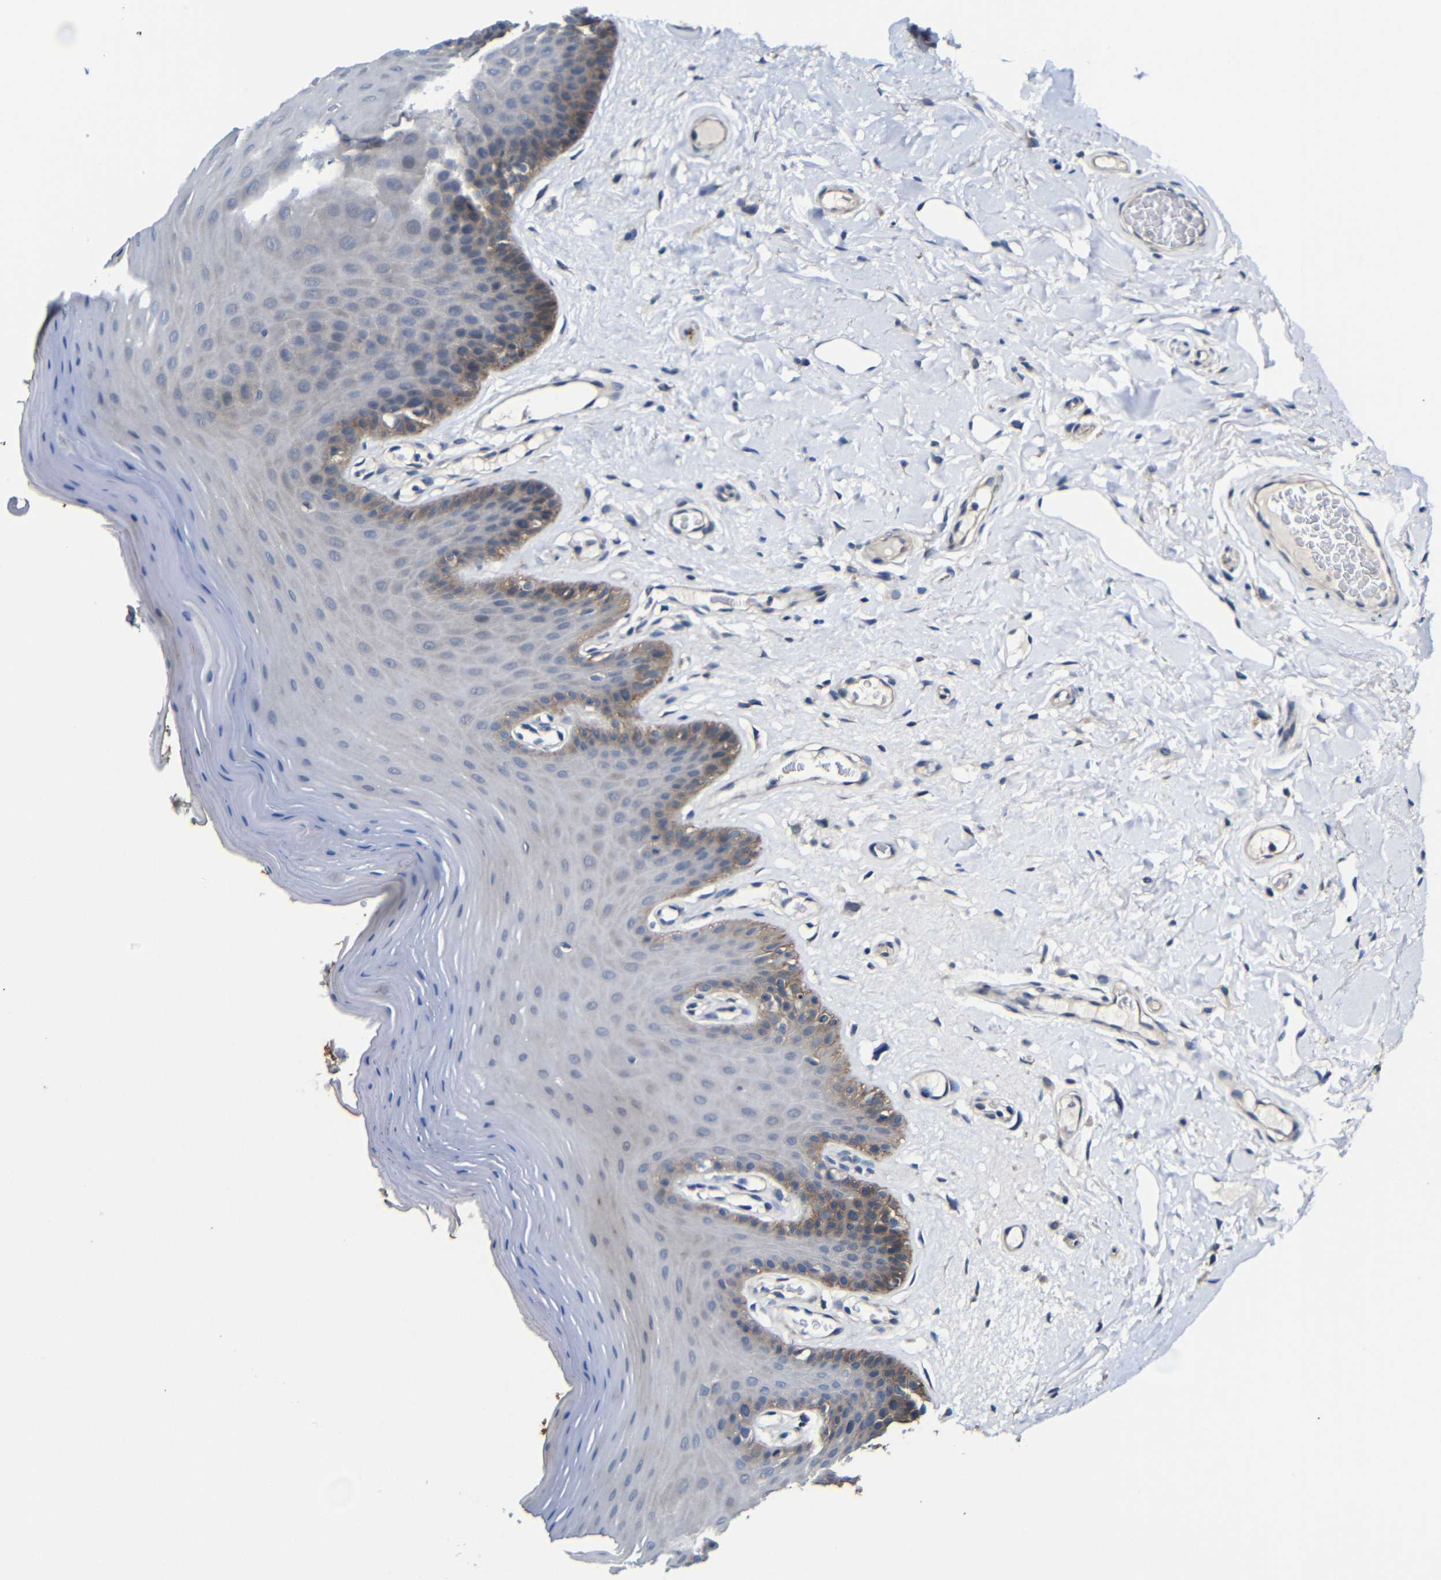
{"staining": {"intensity": "moderate", "quantity": "<25%", "location": "cytoplasmic/membranous"}, "tissue": "oral mucosa", "cell_type": "Squamous epithelial cells", "image_type": "normal", "snomed": [{"axis": "morphology", "description": "Normal tissue, NOS"}, {"axis": "morphology", "description": "Squamous cell carcinoma, NOS"}, {"axis": "topography", "description": "Skeletal muscle"}, {"axis": "topography", "description": "Adipose tissue"}, {"axis": "topography", "description": "Vascular tissue"}, {"axis": "topography", "description": "Oral tissue"}, {"axis": "topography", "description": "Peripheral nerve tissue"}, {"axis": "topography", "description": "Head-Neck"}], "caption": "Normal oral mucosa exhibits moderate cytoplasmic/membranous positivity in approximately <25% of squamous epithelial cells, visualized by immunohistochemistry. Nuclei are stained in blue.", "gene": "ZNF90", "patient": {"sex": "male", "age": 71}}